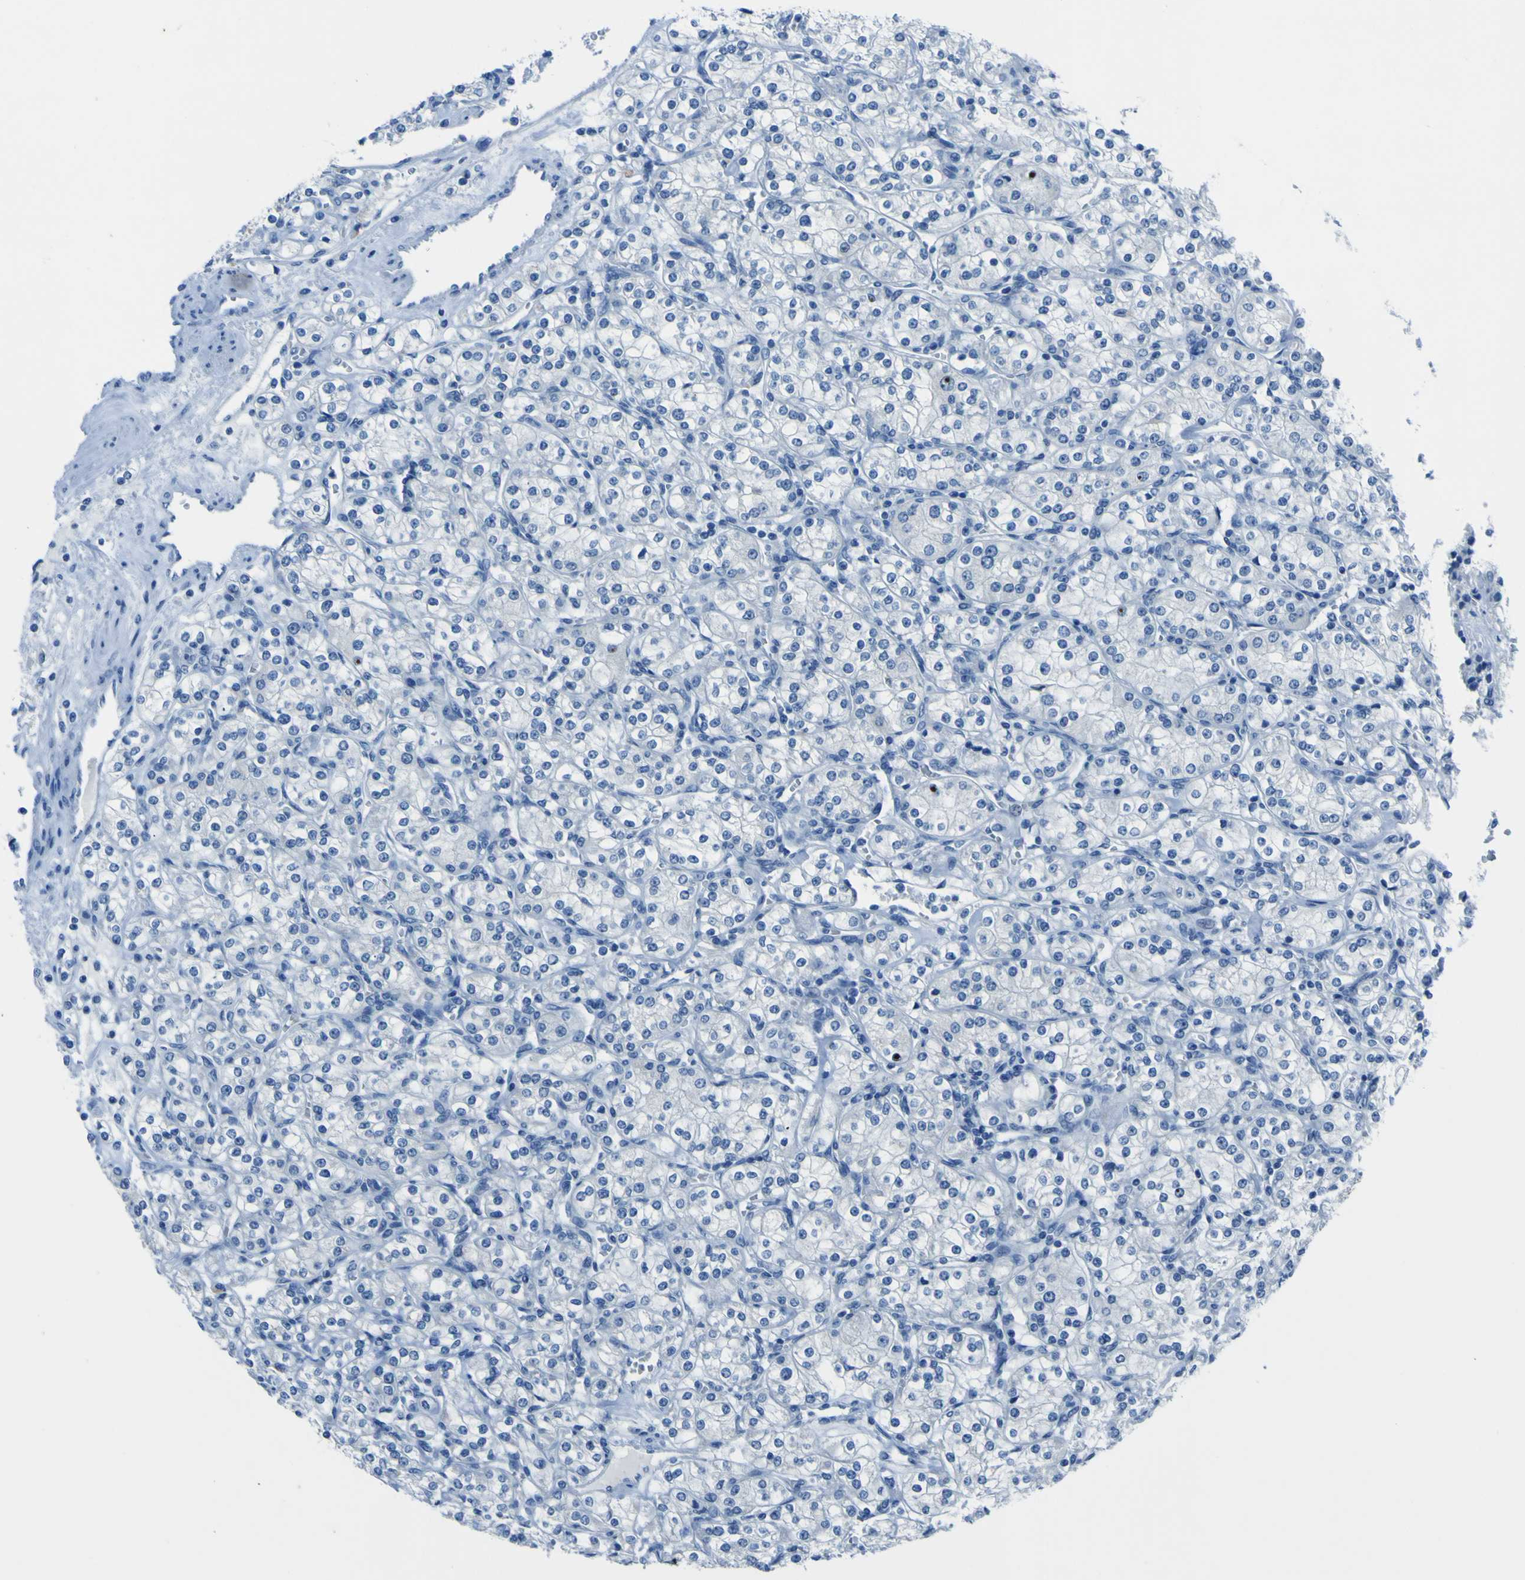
{"staining": {"intensity": "negative", "quantity": "none", "location": "none"}, "tissue": "renal cancer", "cell_type": "Tumor cells", "image_type": "cancer", "snomed": [{"axis": "morphology", "description": "Adenocarcinoma, NOS"}, {"axis": "topography", "description": "Kidney"}], "caption": "High magnification brightfield microscopy of renal cancer stained with DAB (3,3'-diaminobenzidine) (brown) and counterstained with hematoxylin (blue): tumor cells show no significant expression.", "gene": "PHKG1", "patient": {"sex": "male", "age": 77}}